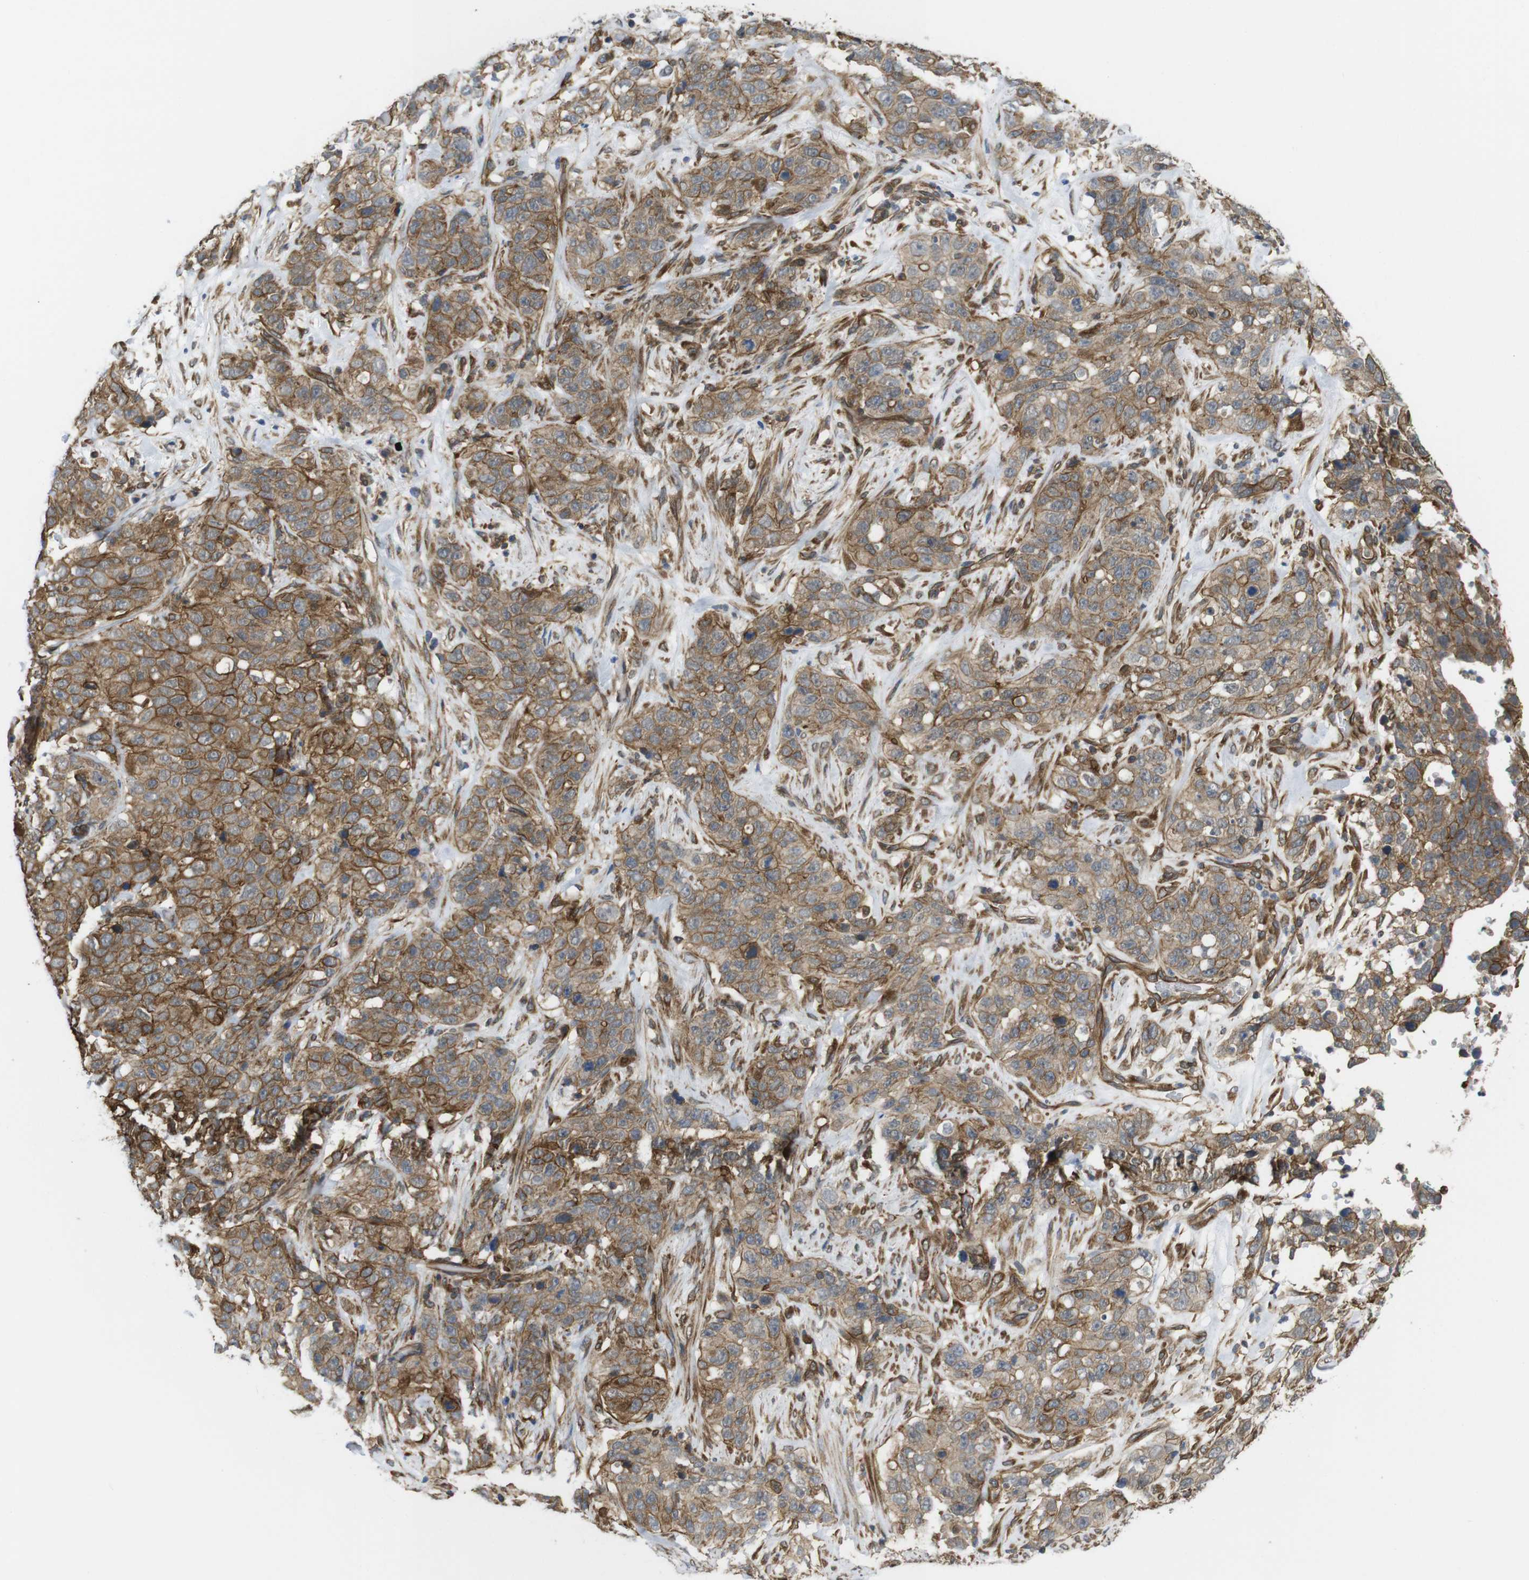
{"staining": {"intensity": "moderate", "quantity": ">75%", "location": "cytoplasmic/membranous"}, "tissue": "stomach cancer", "cell_type": "Tumor cells", "image_type": "cancer", "snomed": [{"axis": "morphology", "description": "Adenocarcinoma, NOS"}, {"axis": "topography", "description": "Stomach"}], "caption": "About >75% of tumor cells in human stomach adenocarcinoma demonstrate moderate cytoplasmic/membranous protein expression as visualized by brown immunohistochemical staining.", "gene": "ZDHHC5", "patient": {"sex": "male", "age": 48}}